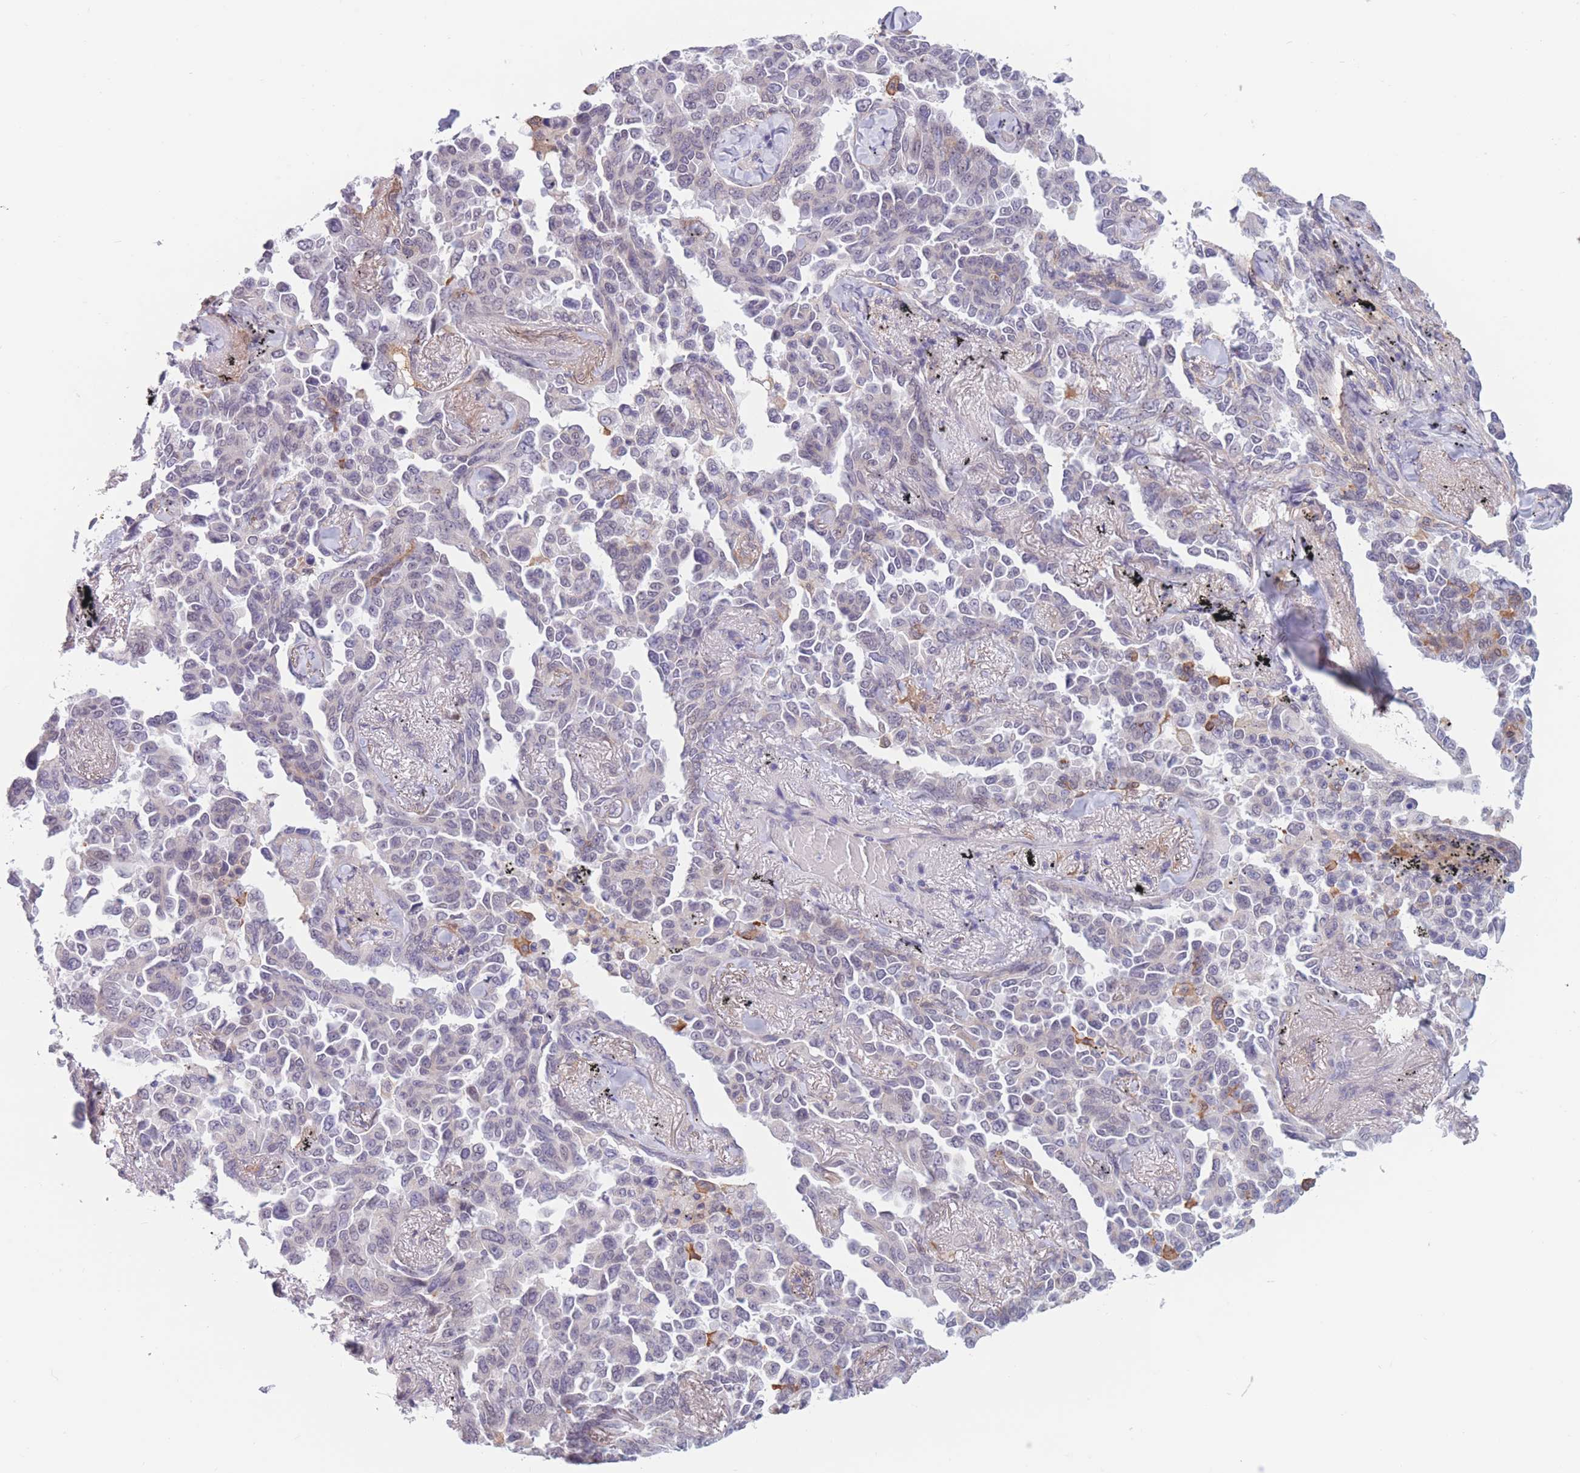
{"staining": {"intensity": "negative", "quantity": "none", "location": "none"}, "tissue": "lung cancer", "cell_type": "Tumor cells", "image_type": "cancer", "snomed": [{"axis": "morphology", "description": "Adenocarcinoma, NOS"}, {"axis": "topography", "description": "Lung"}], "caption": "Lung cancer (adenocarcinoma) was stained to show a protein in brown. There is no significant staining in tumor cells.", "gene": "PODXL", "patient": {"sex": "female", "age": 67}}